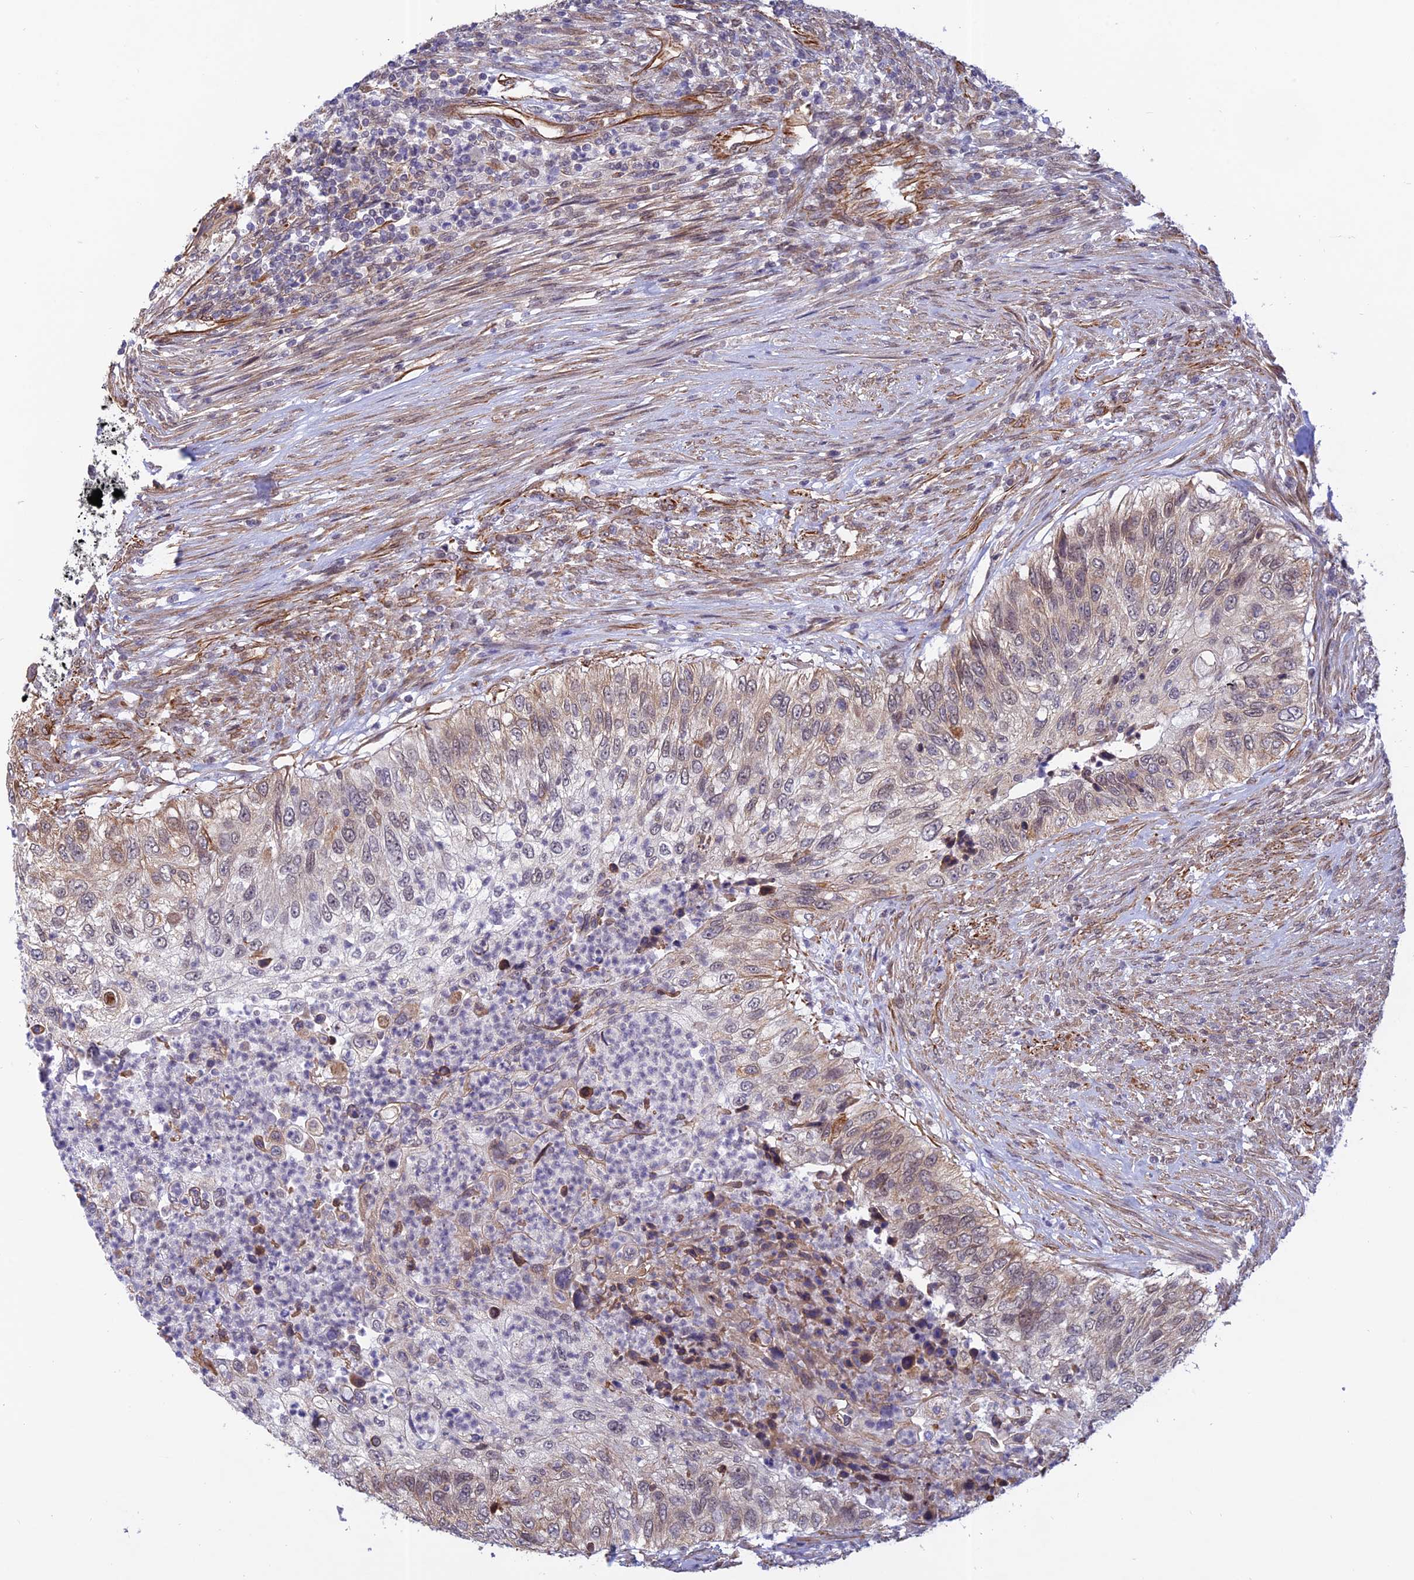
{"staining": {"intensity": "weak", "quantity": "25%-75%", "location": "cytoplasmic/membranous"}, "tissue": "urothelial cancer", "cell_type": "Tumor cells", "image_type": "cancer", "snomed": [{"axis": "morphology", "description": "Urothelial carcinoma, High grade"}, {"axis": "topography", "description": "Urinary bladder"}], "caption": "Protein expression analysis of urothelial cancer displays weak cytoplasmic/membranous staining in about 25%-75% of tumor cells.", "gene": "PAGR1", "patient": {"sex": "female", "age": 60}}